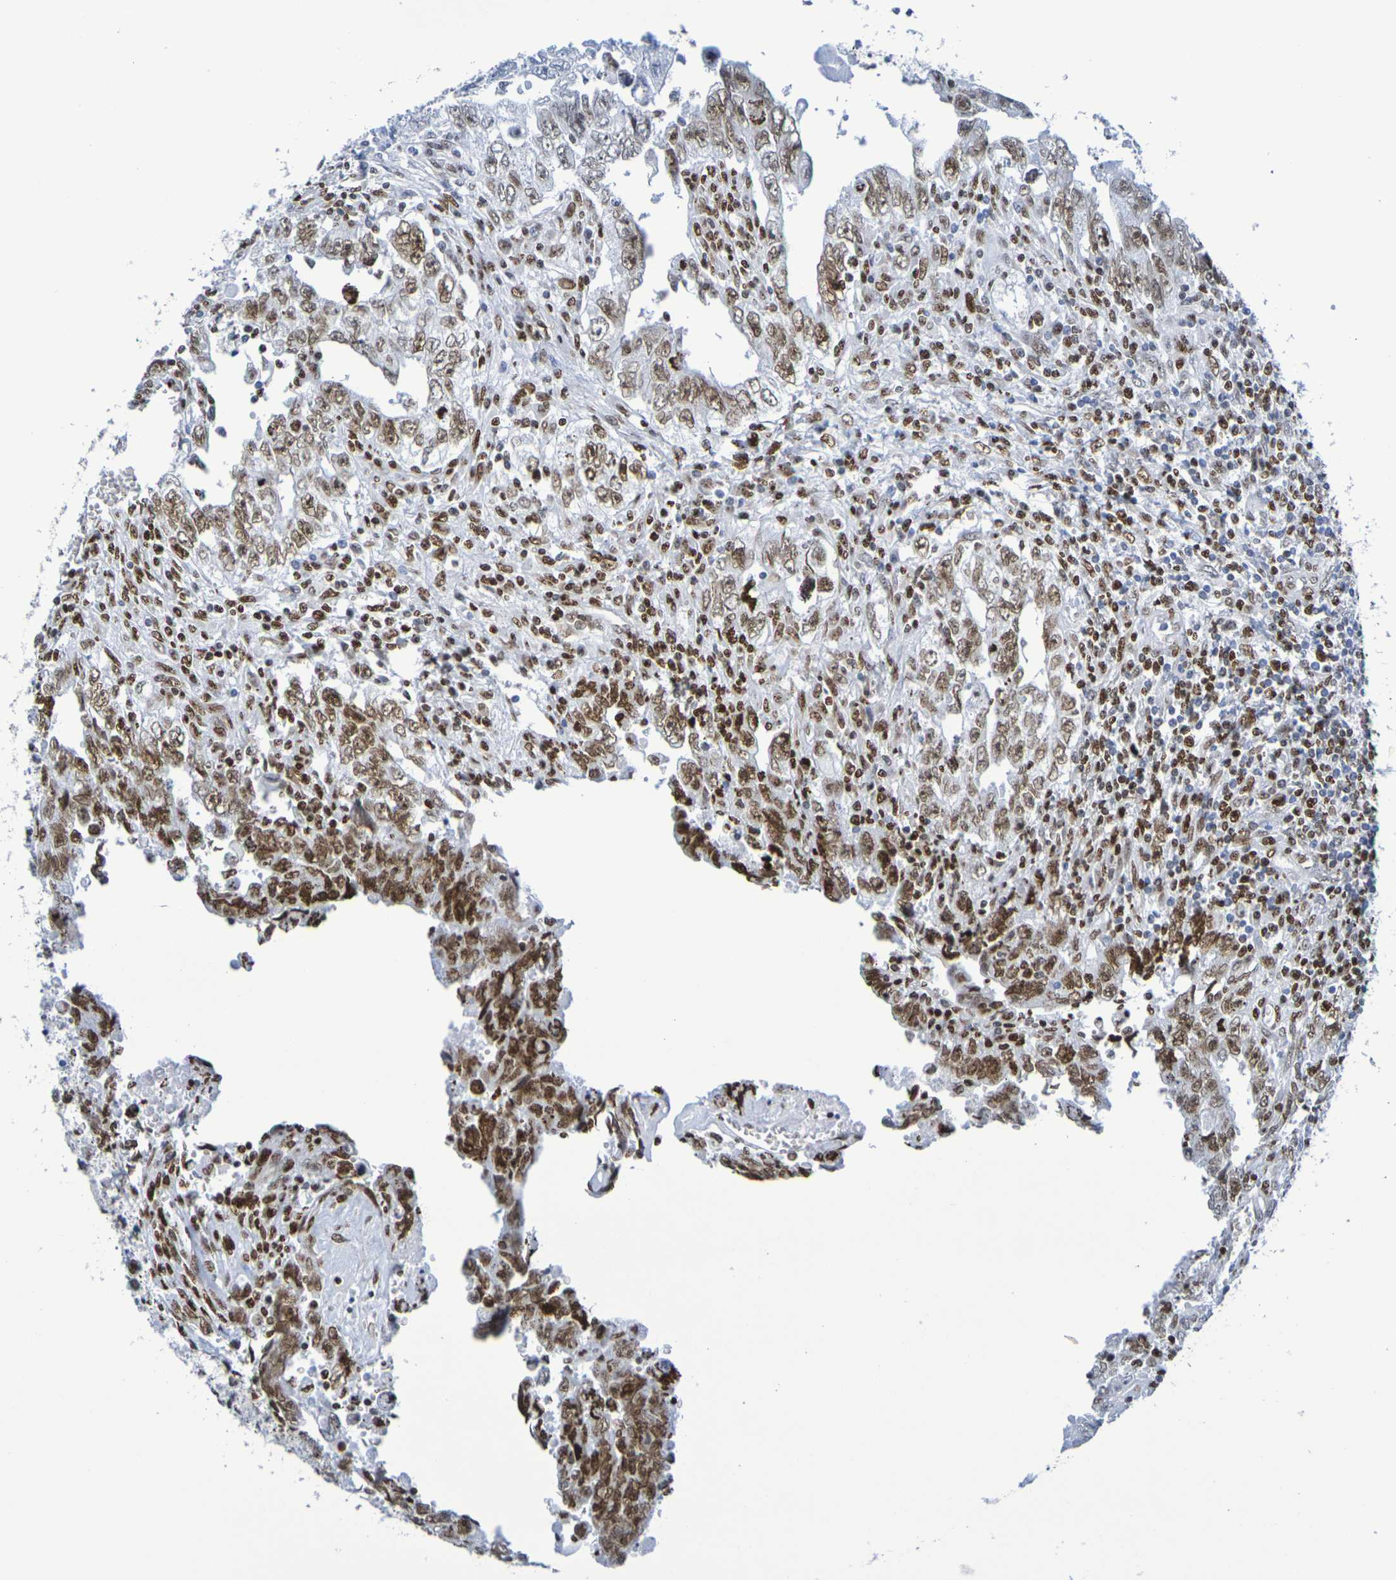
{"staining": {"intensity": "moderate", "quantity": ">75%", "location": "nuclear"}, "tissue": "testis cancer", "cell_type": "Tumor cells", "image_type": "cancer", "snomed": [{"axis": "morphology", "description": "Carcinoma, Embryonal, NOS"}, {"axis": "topography", "description": "Testis"}], "caption": "Protein positivity by IHC exhibits moderate nuclear positivity in approximately >75% of tumor cells in testis cancer (embryonal carcinoma). (IHC, brightfield microscopy, high magnification).", "gene": "H1-5", "patient": {"sex": "male", "age": 28}}